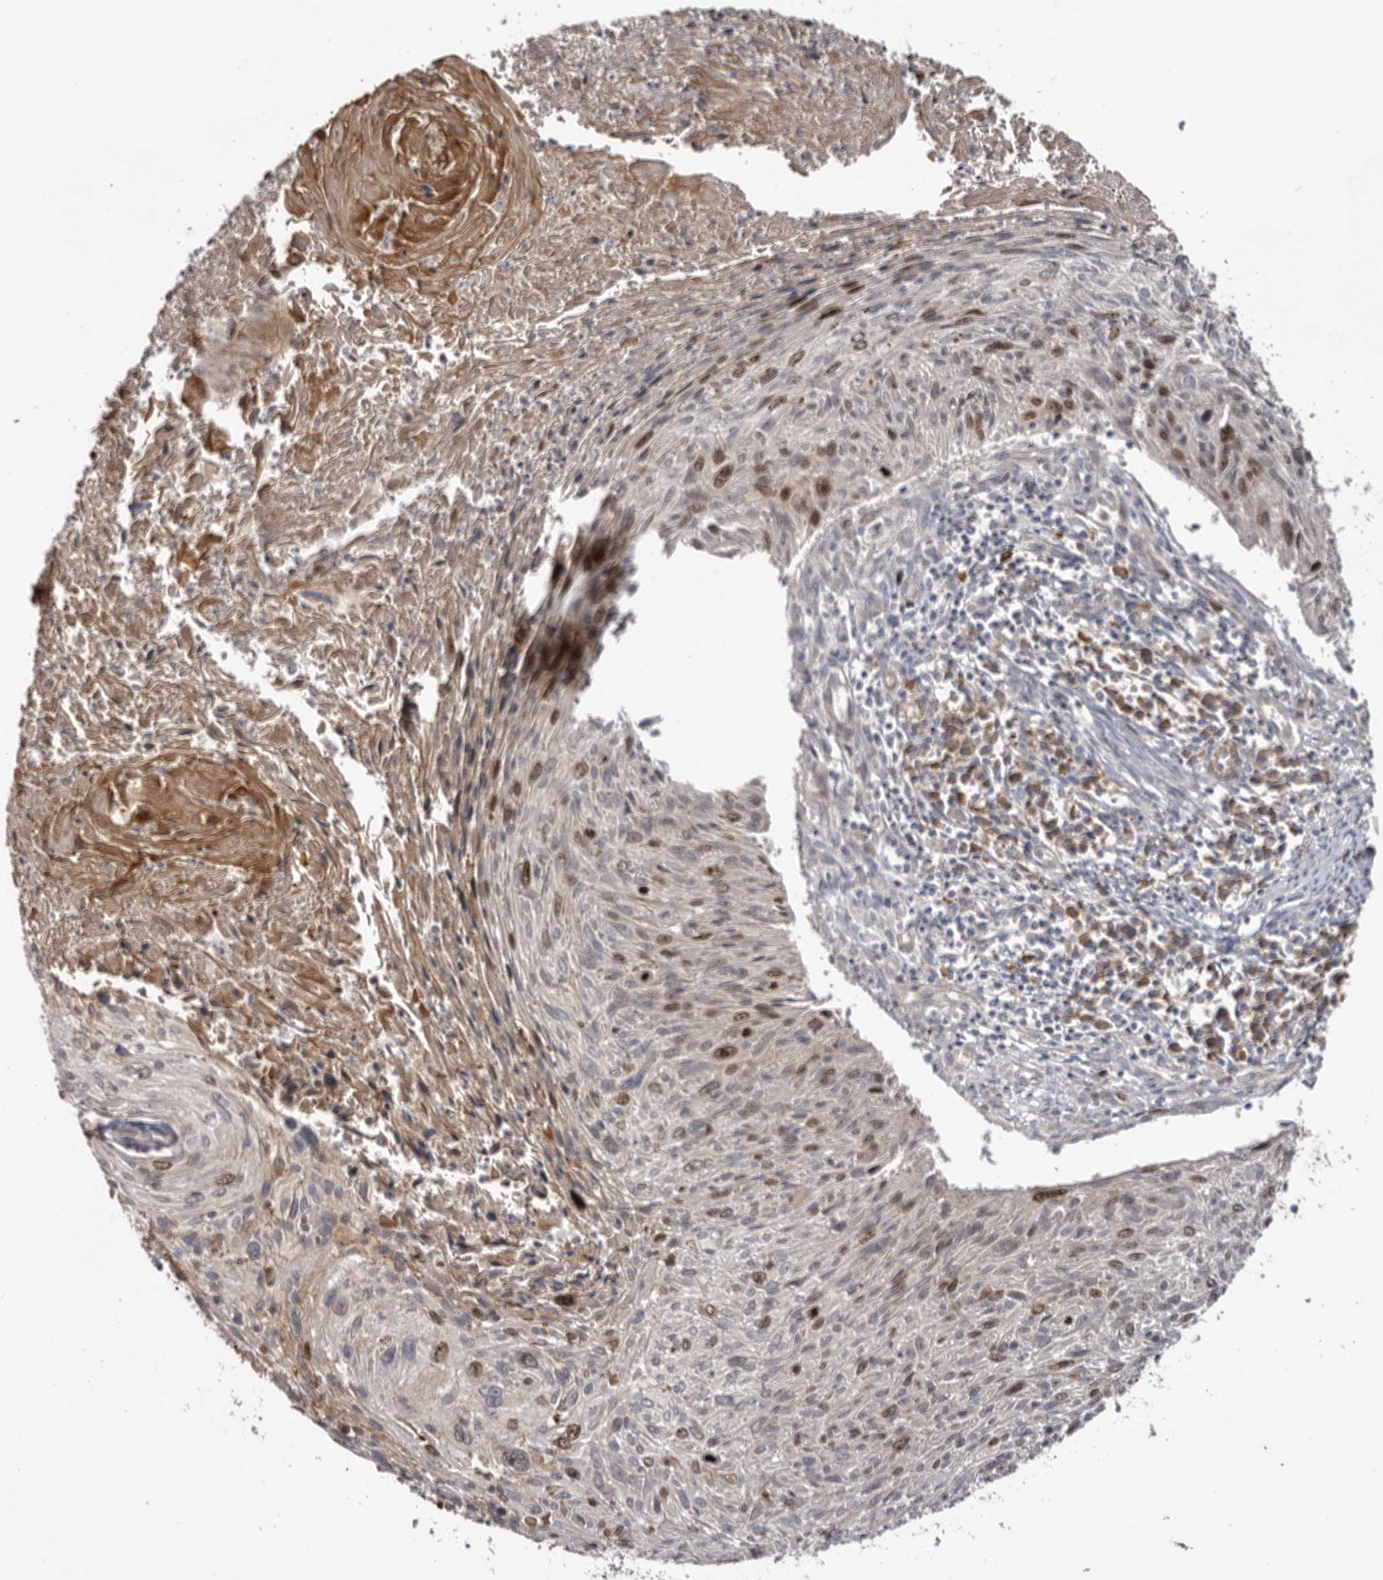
{"staining": {"intensity": "moderate", "quantity": "25%-75%", "location": "nuclear"}, "tissue": "cervical cancer", "cell_type": "Tumor cells", "image_type": "cancer", "snomed": [{"axis": "morphology", "description": "Squamous cell carcinoma, NOS"}, {"axis": "topography", "description": "Cervix"}], "caption": "Human cervical cancer (squamous cell carcinoma) stained with a brown dye shows moderate nuclear positive staining in about 25%-75% of tumor cells.", "gene": "CDCA8", "patient": {"sex": "female", "age": 51}}